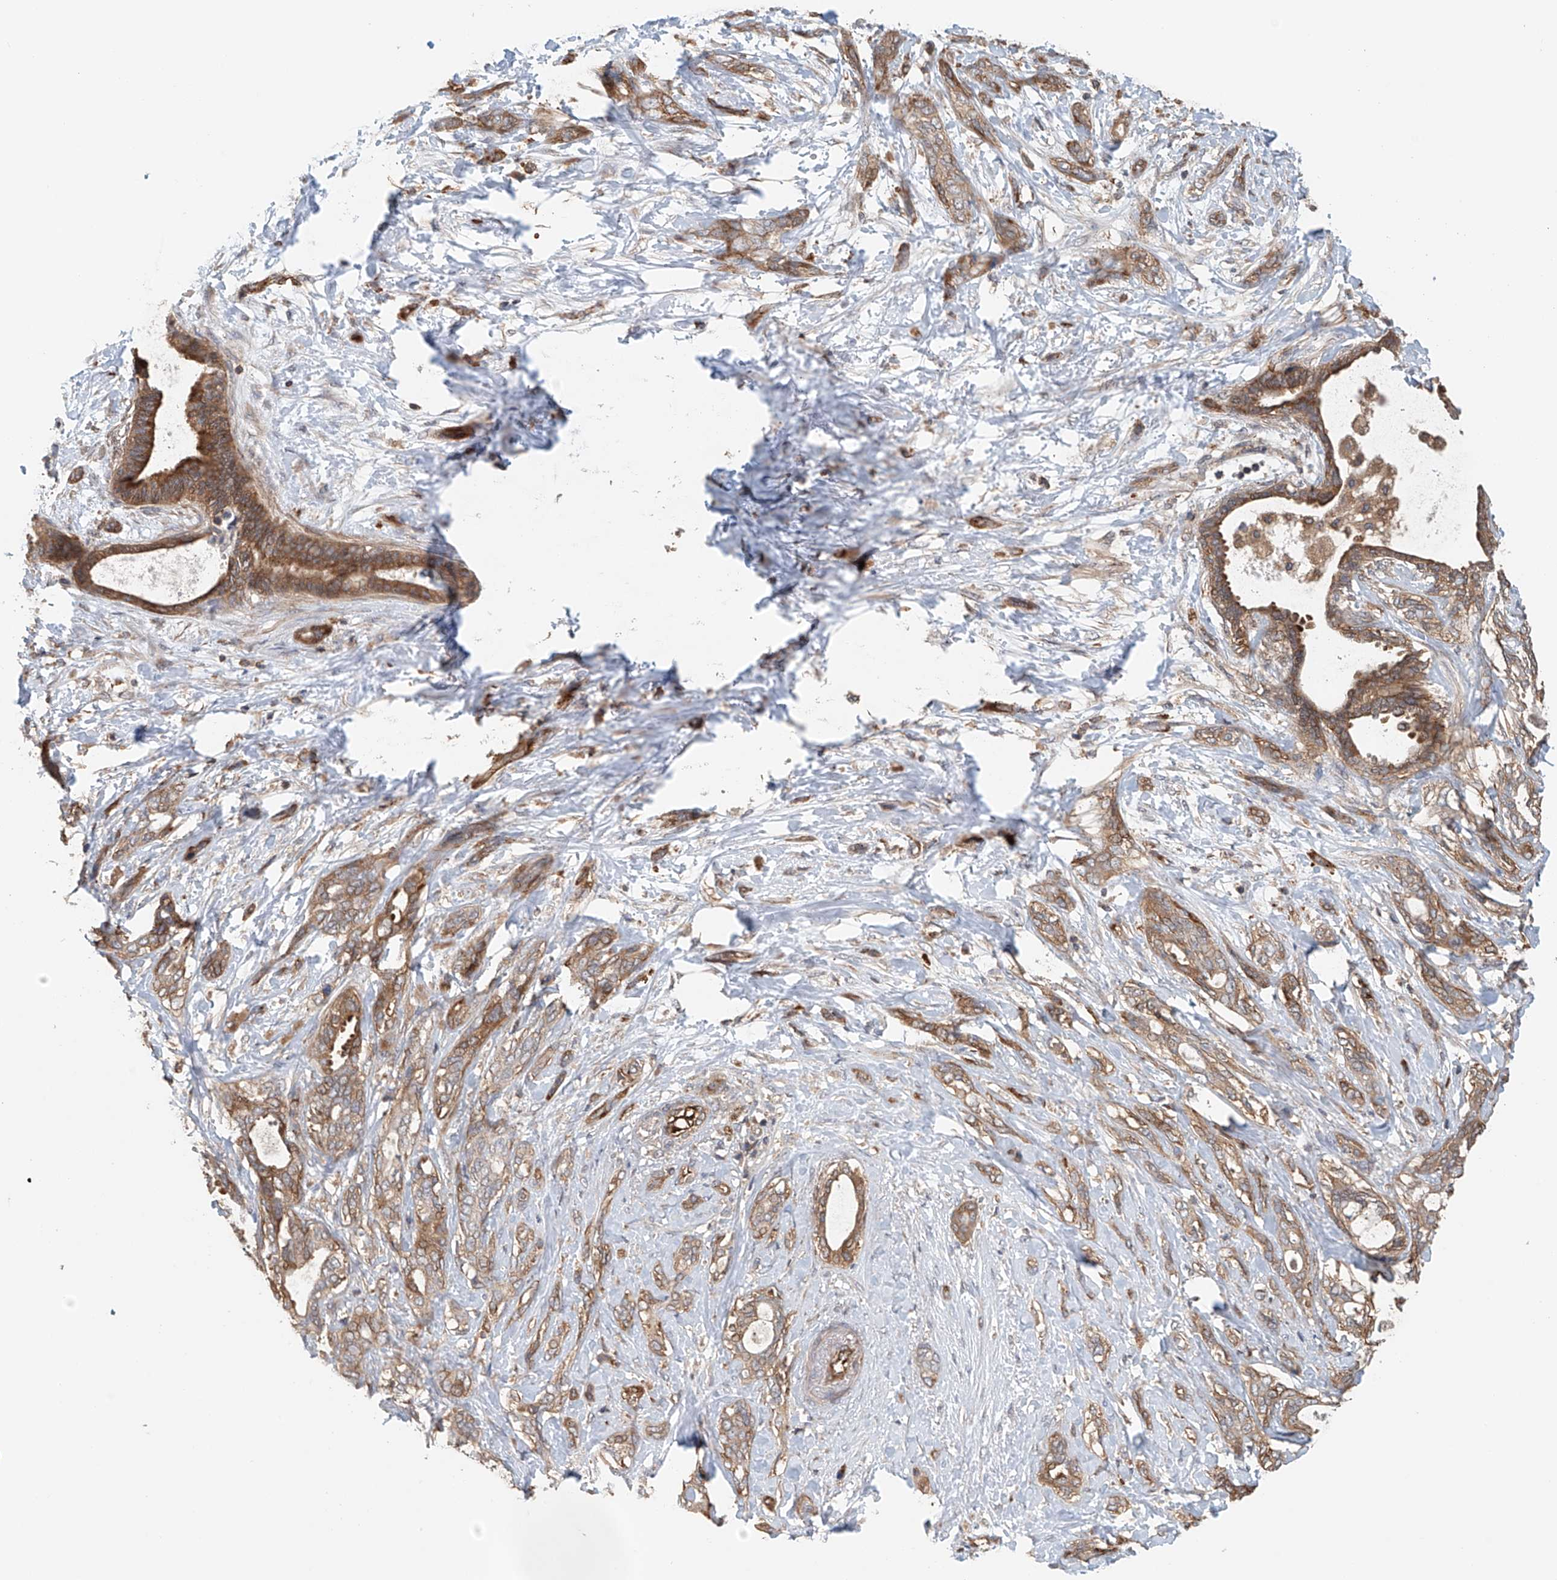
{"staining": {"intensity": "moderate", "quantity": ">75%", "location": "cytoplasmic/membranous"}, "tissue": "pancreatic cancer", "cell_type": "Tumor cells", "image_type": "cancer", "snomed": [{"axis": "morphology", "description": "Normal tissue, NOS"}, {"axis": "morphology", "description": "Adenocarcinoma, NOS"}, {"axis": "topography", "description": "Pancreas"}, {"axis": "topography", "description": "Peripheral nerve tissue"}], "caption": "Pancreatic cancer stained with immunohistochemistry demonstrates moderate cytoplasmic/membranous staining in approximately >75% of tumor cells. The staining was performed using DAB (3,3'-diaminobenzidine) to visualize the protein expression in brown, while the nuclei were stained in blue with hematoxylin (Magnification: 20x).", "gene": "FRYL", "patient": {"sex": "female", "age": 63}}